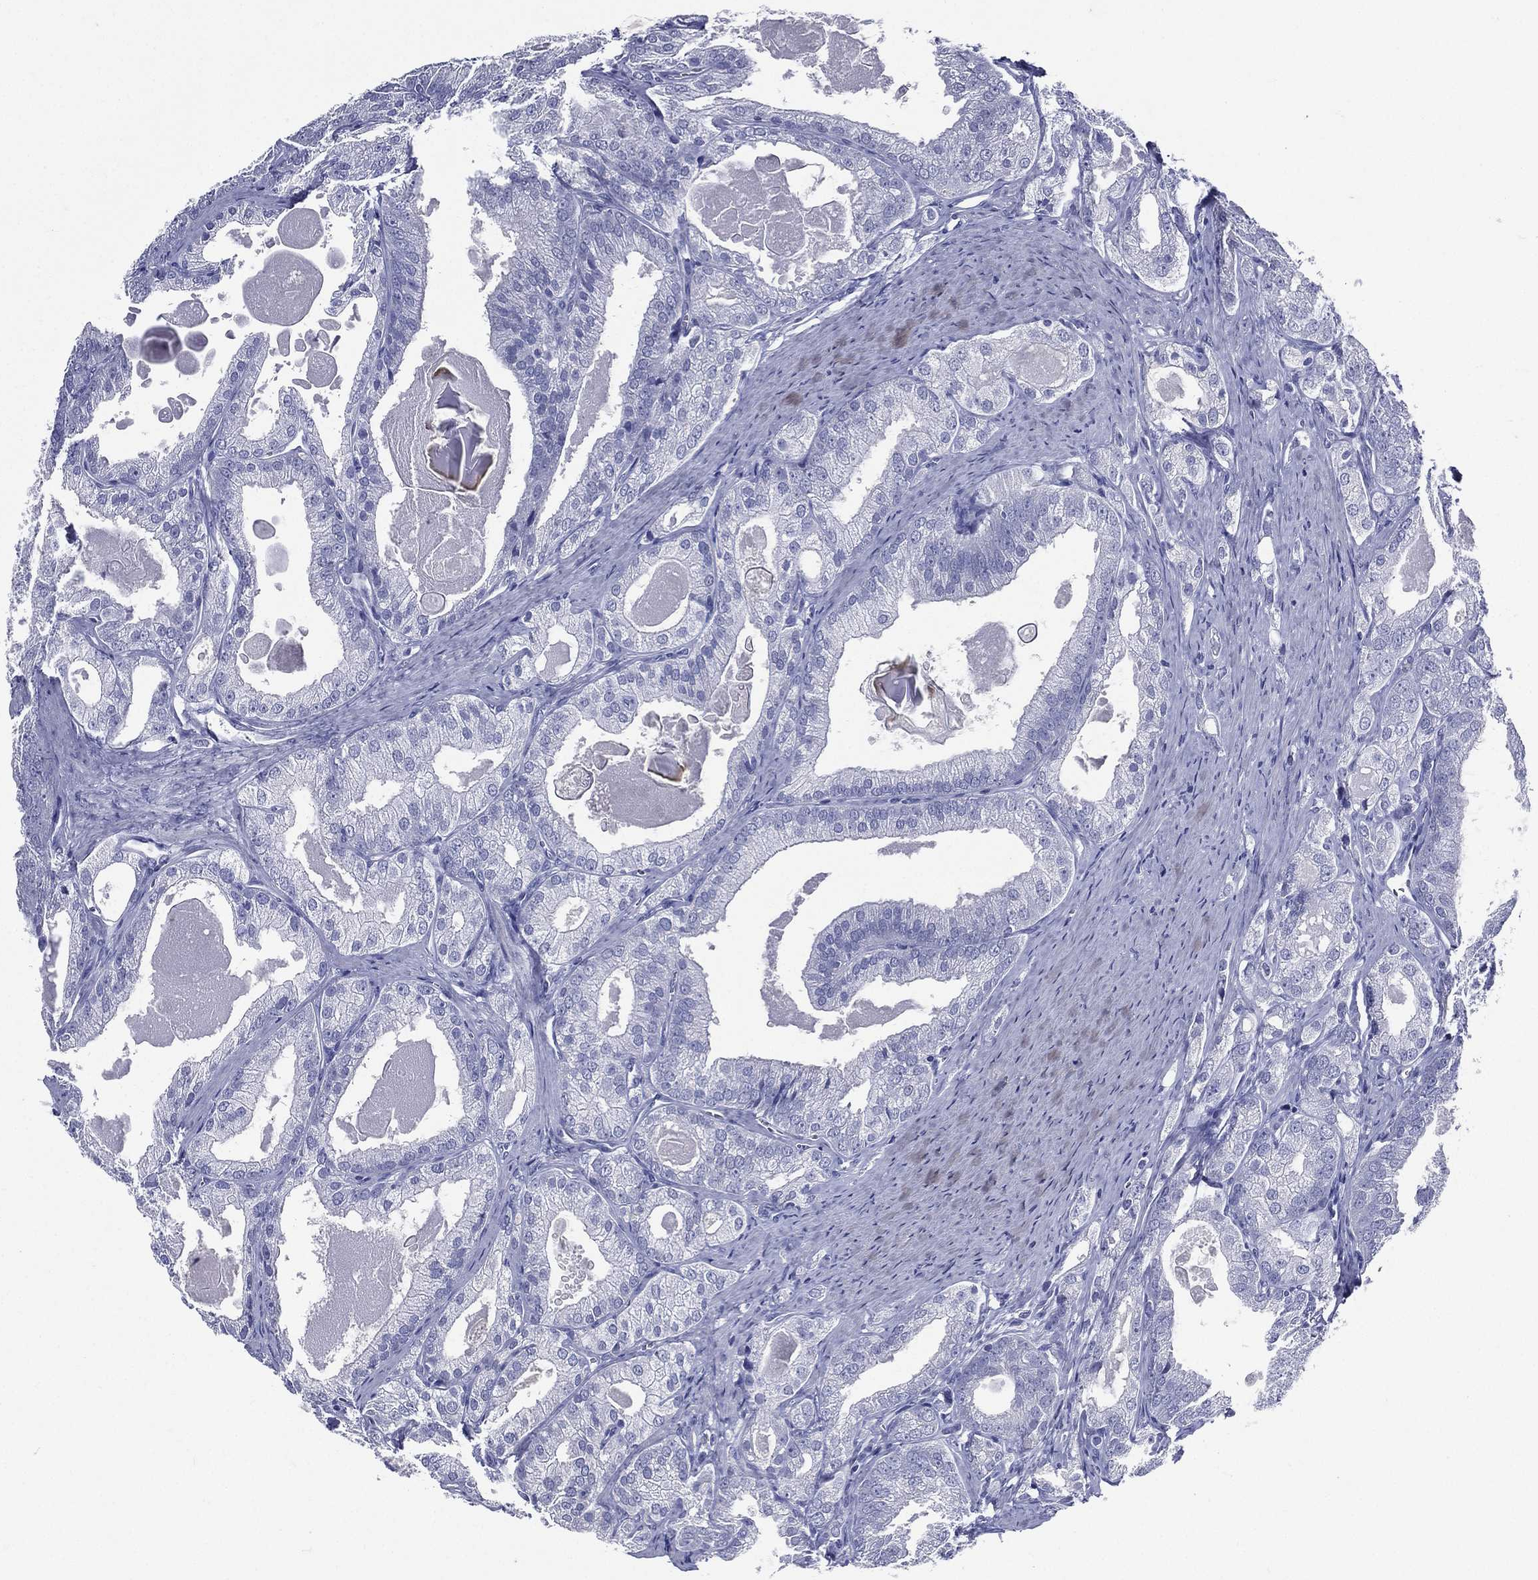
{"staining": {"intensity": "negative", "quantity": "none", "location": "none"}, "tissue": "prostate cancer", "cell_type": "Tumor cells", "image_type": "cancer", "snomed": [{"axis": "morphology", "description": "Adenocarcinoma, NOS"}, {"axis": "morphology", "description": "Adenocarcinoma, High grade"}, {"axis": "topography", "description": "Prostate"}], "caption": "There is no significant staining in tumor cells of prostate cancer (high-grade adenocarcinoma).", "gene": "TGM1", "patient": {"sex": "male", "age": 70}}